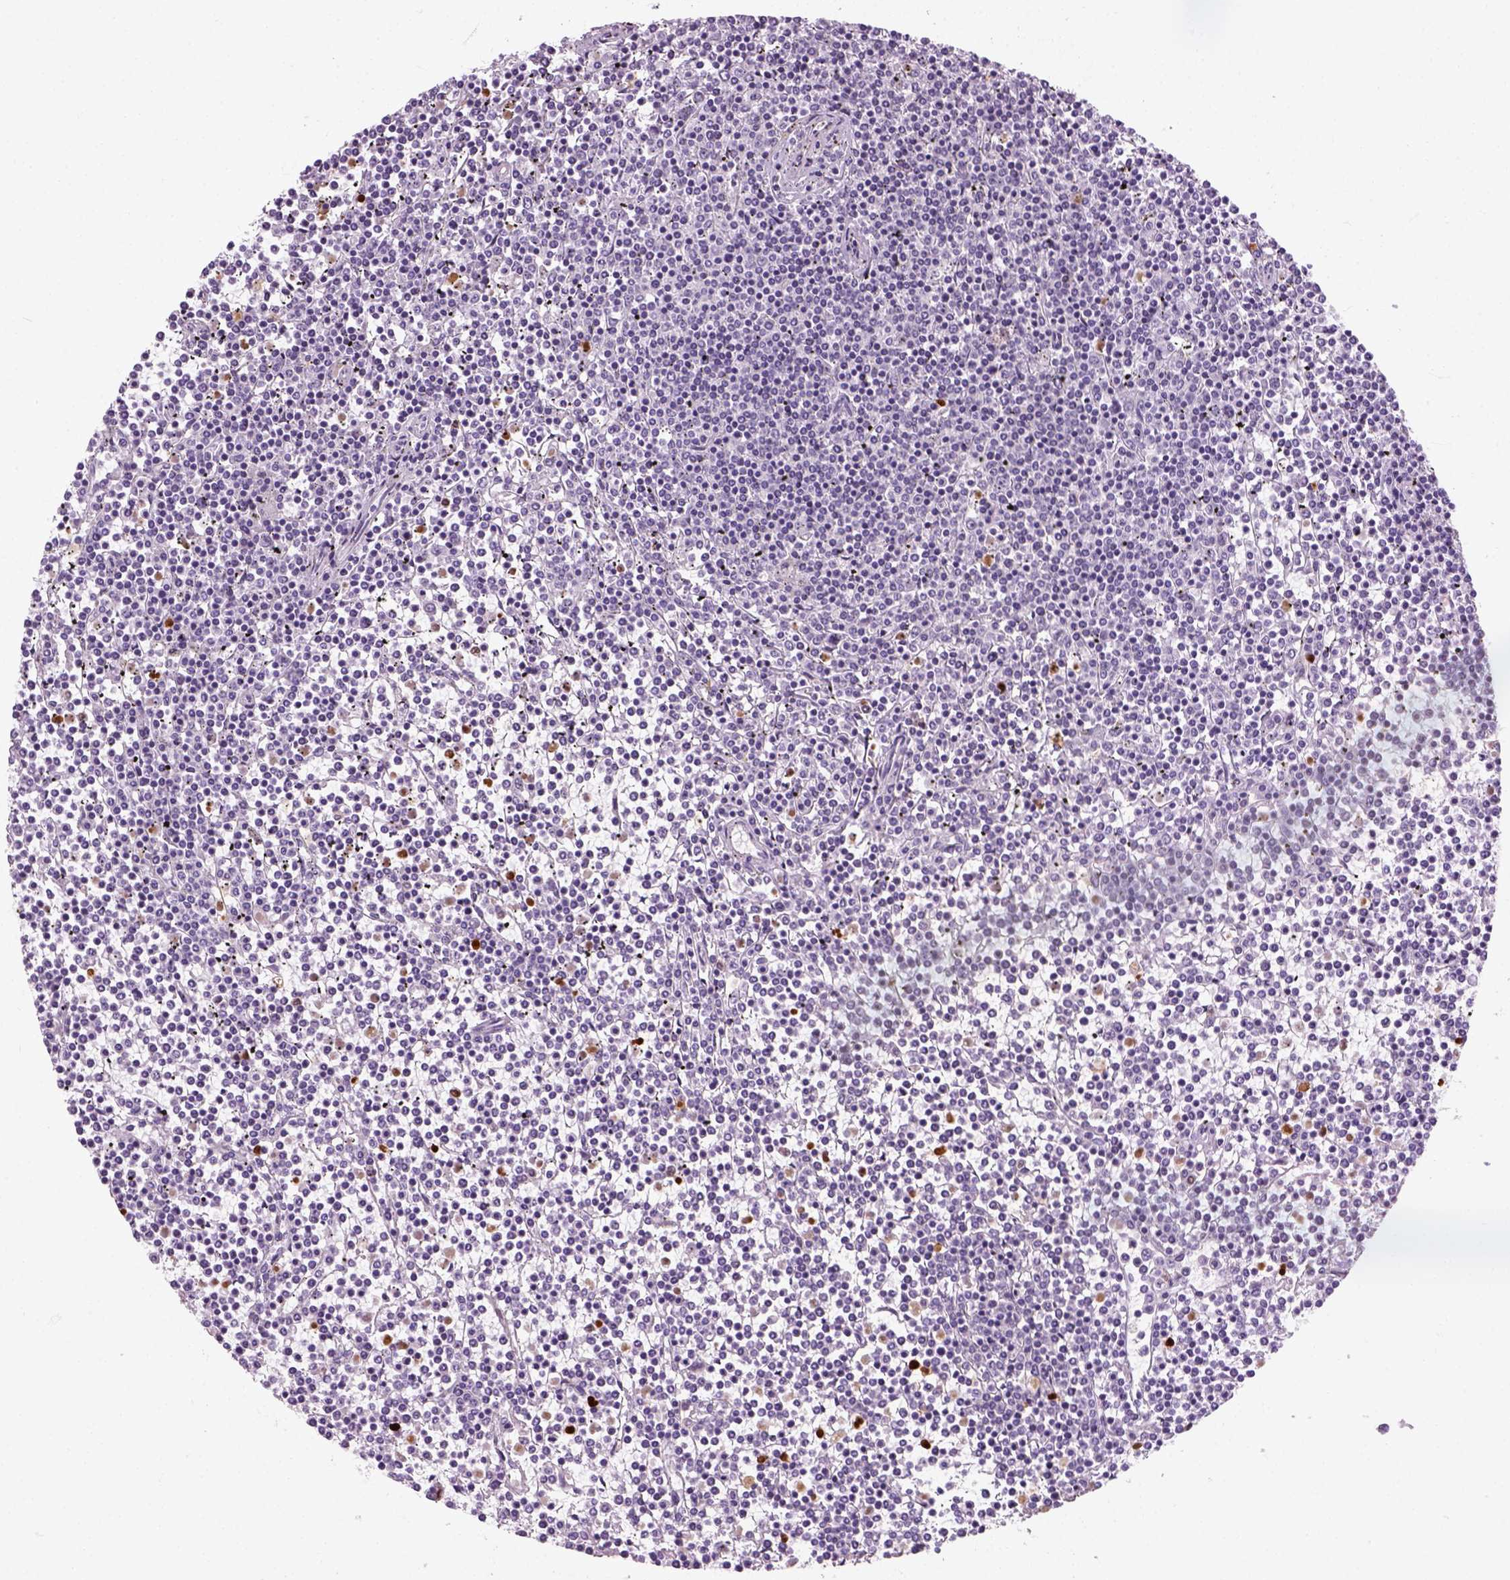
{"staining": {"intensity": "negative", "quantity": "none", "location": "none"}, "tissue": "lymphoma", "cell_type": "Tumor cells", "image_type": "cancer", "snomed": [{"axis": "morphology", "description": "Malignant lymphoma, non-Hodgkin's type, Low grade"}, {"axis": "topography", "description": "Spleen"}], "caption": "IHC of human low-grade malignant lymphoma, non-Hodgkin's type demonstrates no staining in tumor cells. The staining is performed using DAB brown chromogen with nuclei counter-stained in using hematoxylin.", "gene": "IL4", "patient": {"sex": "female", "age": 19}}